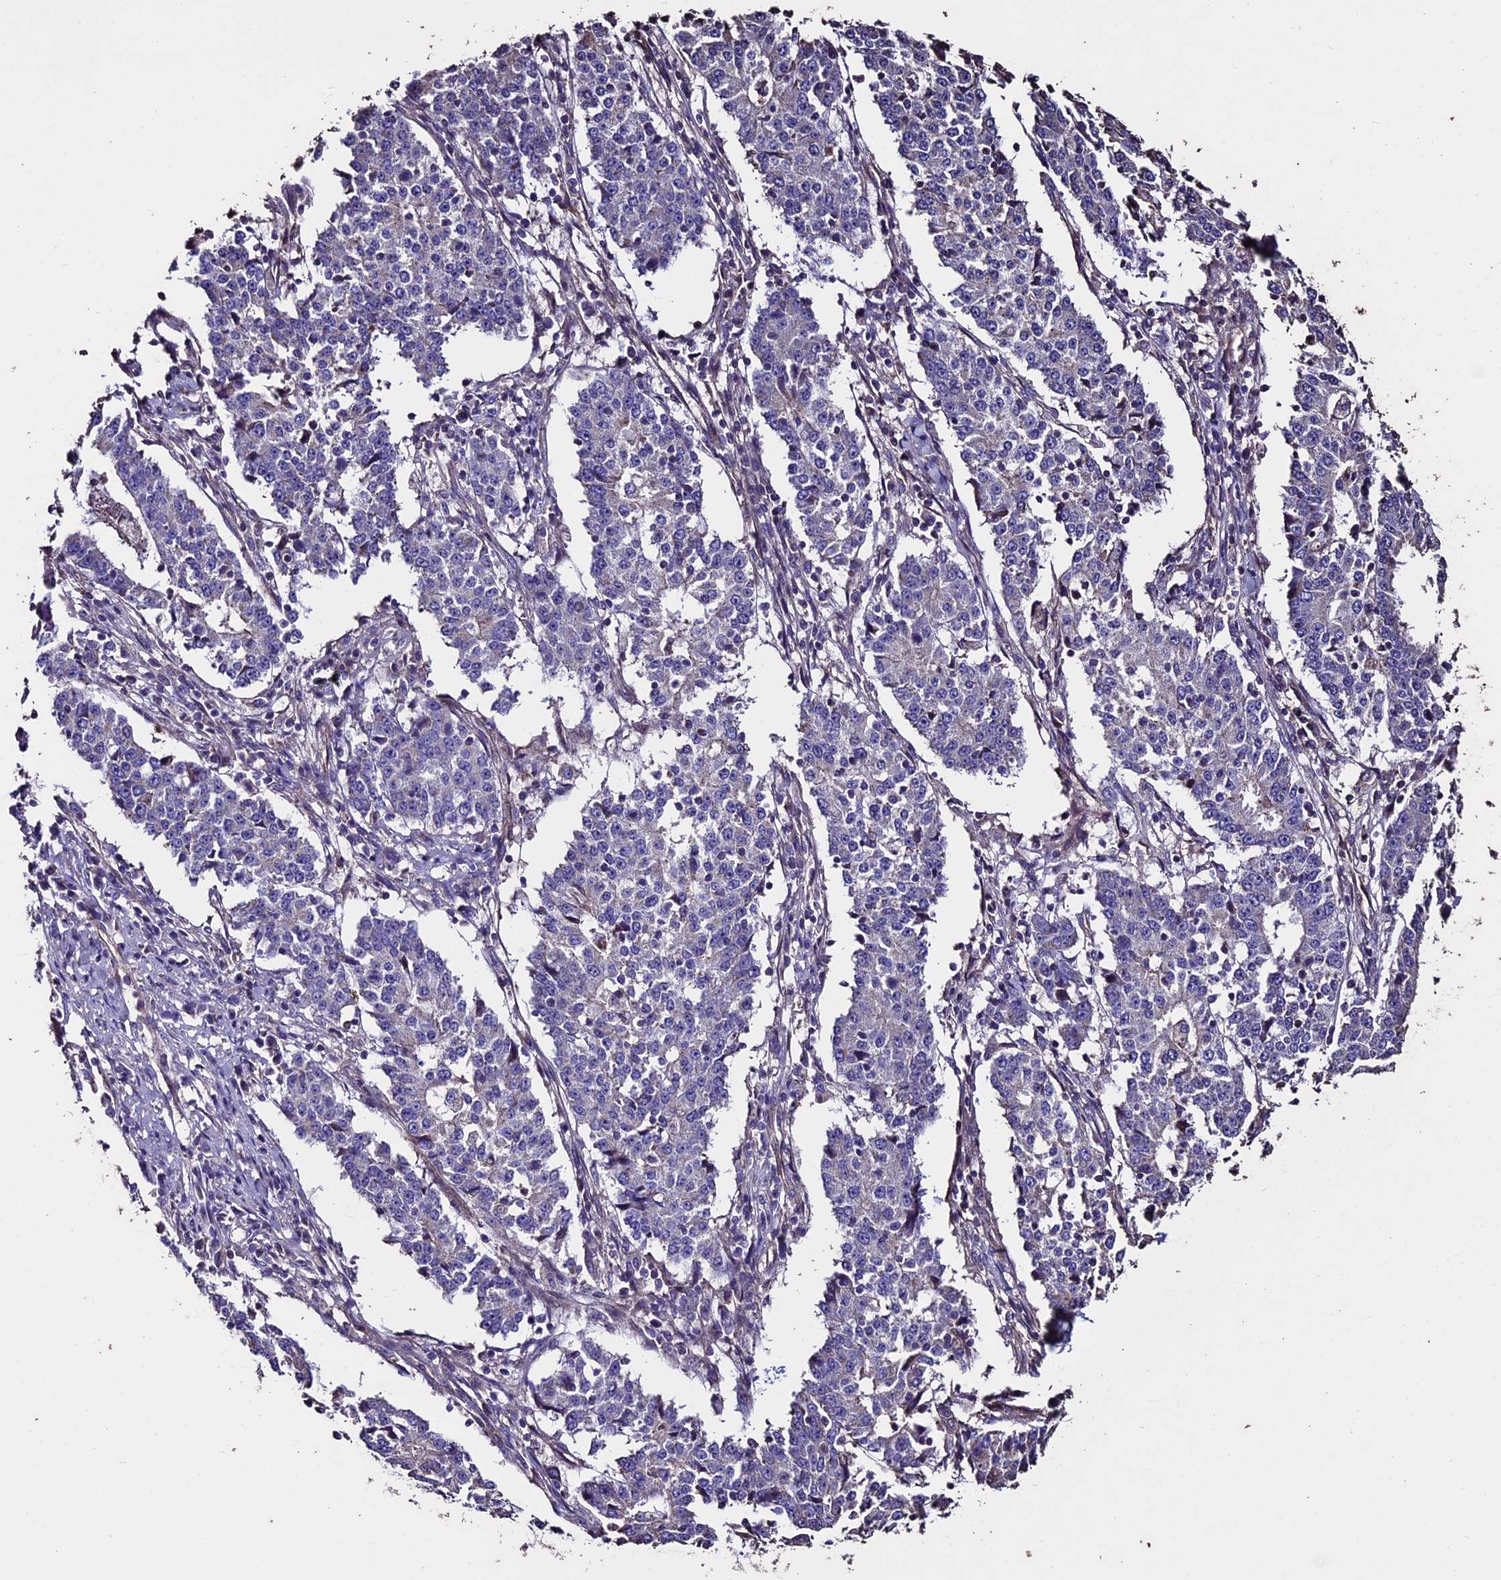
{"staining": {"intensity": "negative", "quantity": "none", "location": "none"}, "tissue": "stomach cancer", "cell_type": "Tumor cells", "image_type": "cancer", "snomed": [{"axis": "morphology", "description": "Adenocarcinoma, NOS"}, {"axis": "topography", "description": "Stomach"}], "caption": "The histopathology image exhibits no staining of tumor cells in stomach cancer (adenocarcinoma).", "gene": "USB1", "patient": {"sex": "male", "age": 59}}